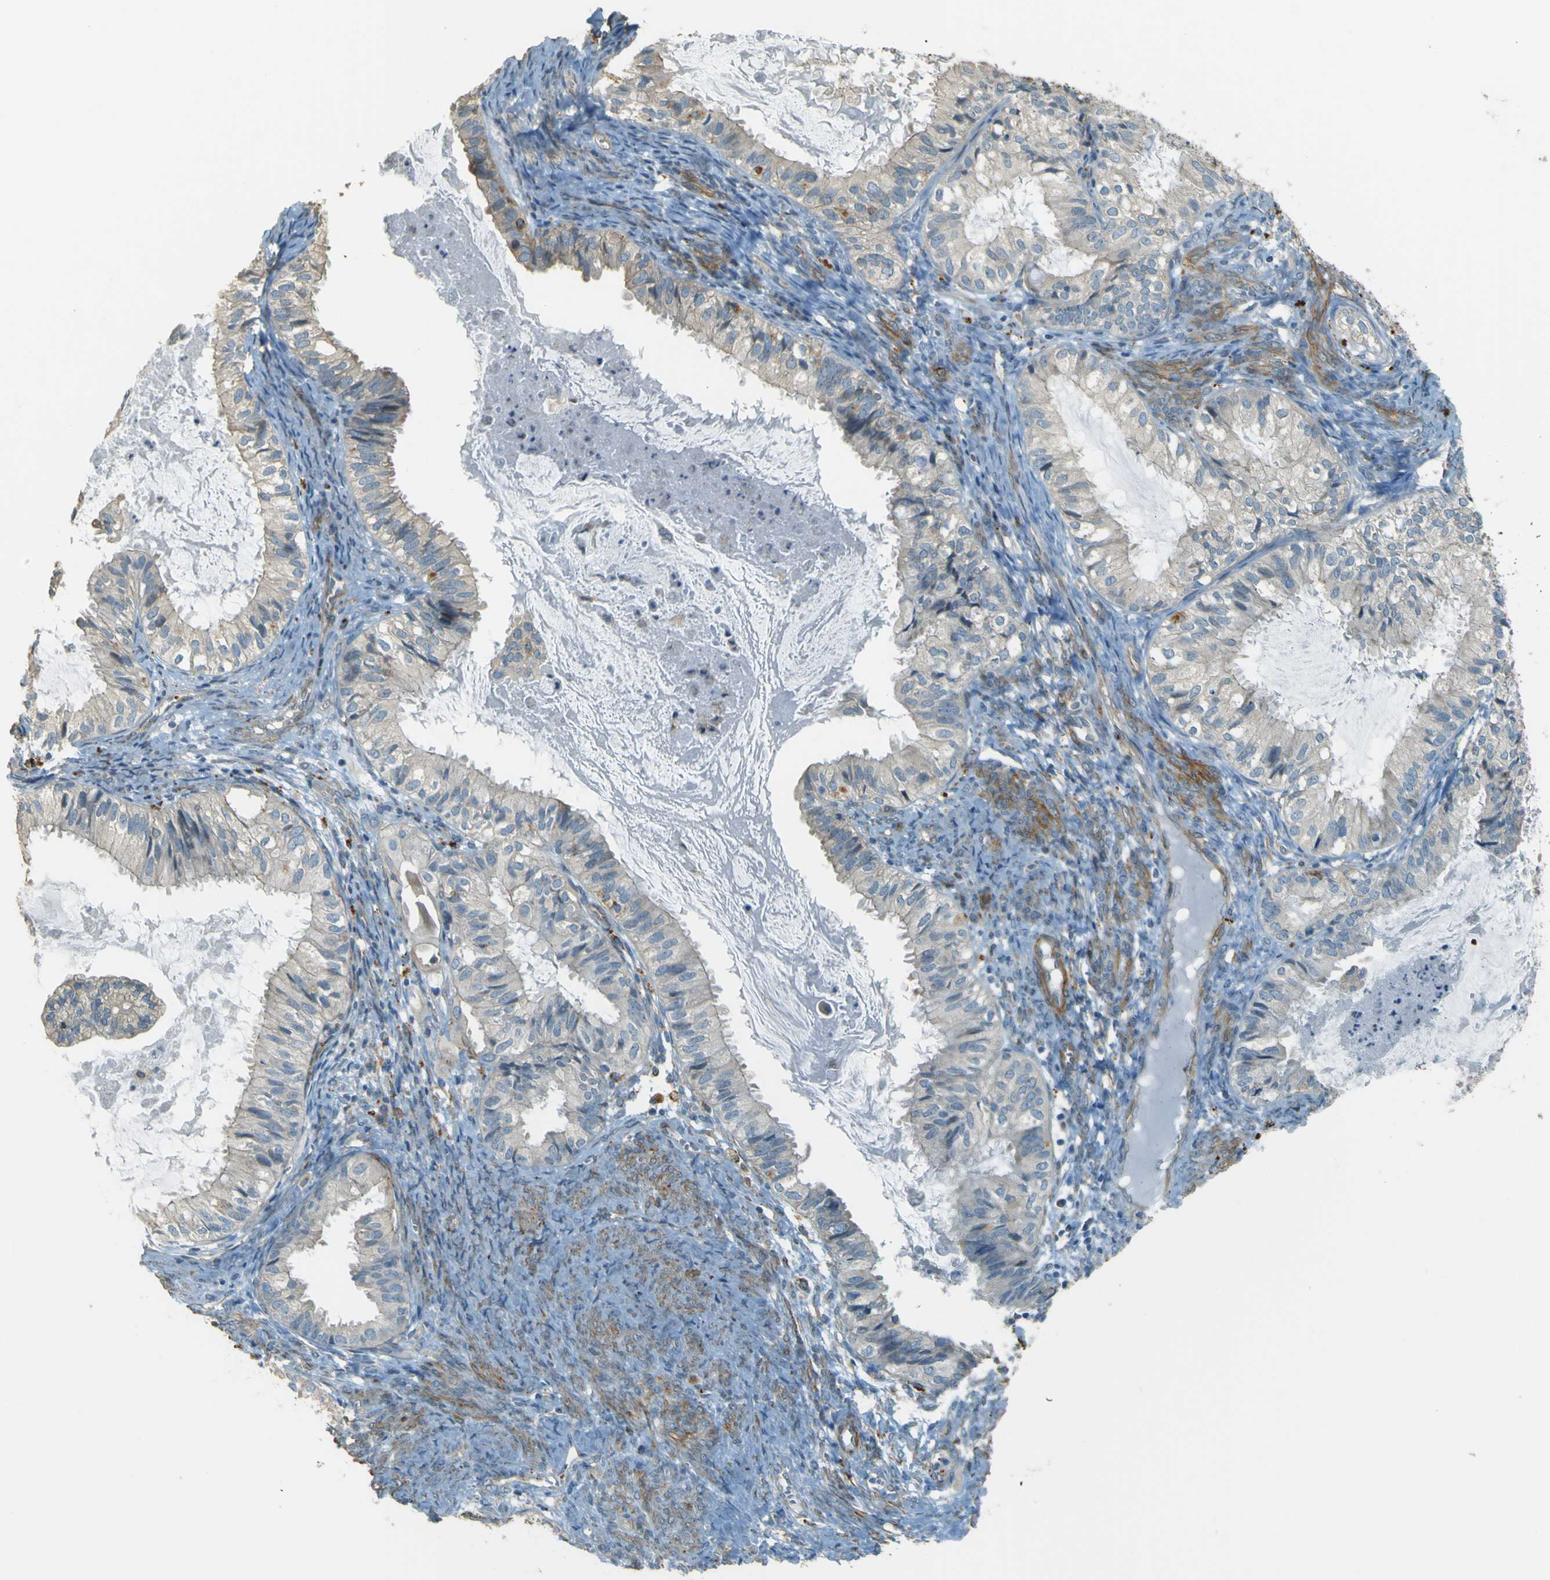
{"staining": {"intensity": "weak", "quantity": "<25%", "location": "cytoplasmic/membranous"}, "tissue": "cervical cancer", "cell_type": "Tumor cells", "image_type": "cancer", "snomed": [{"axis": "morphology", "description": "Normal tissue, NOS"}, {"axis": "morphology", "description": "Adenocarcinoma, NOS"}, {"axis": "topography", "description": "Cervix"}, {"axis": "topography", "description": "Endometrium"}], "caption": "High magnification brightfield microscopy of cervical cancer (adenocarcinoma) stained with DAB (3,3'-diaminobenzidine) (brown) and counterstained with hematoxylin (blue): tumor cells show no significant expression.", "gene": "NEXN", "patient": {"sex": "female", "age": 86}}